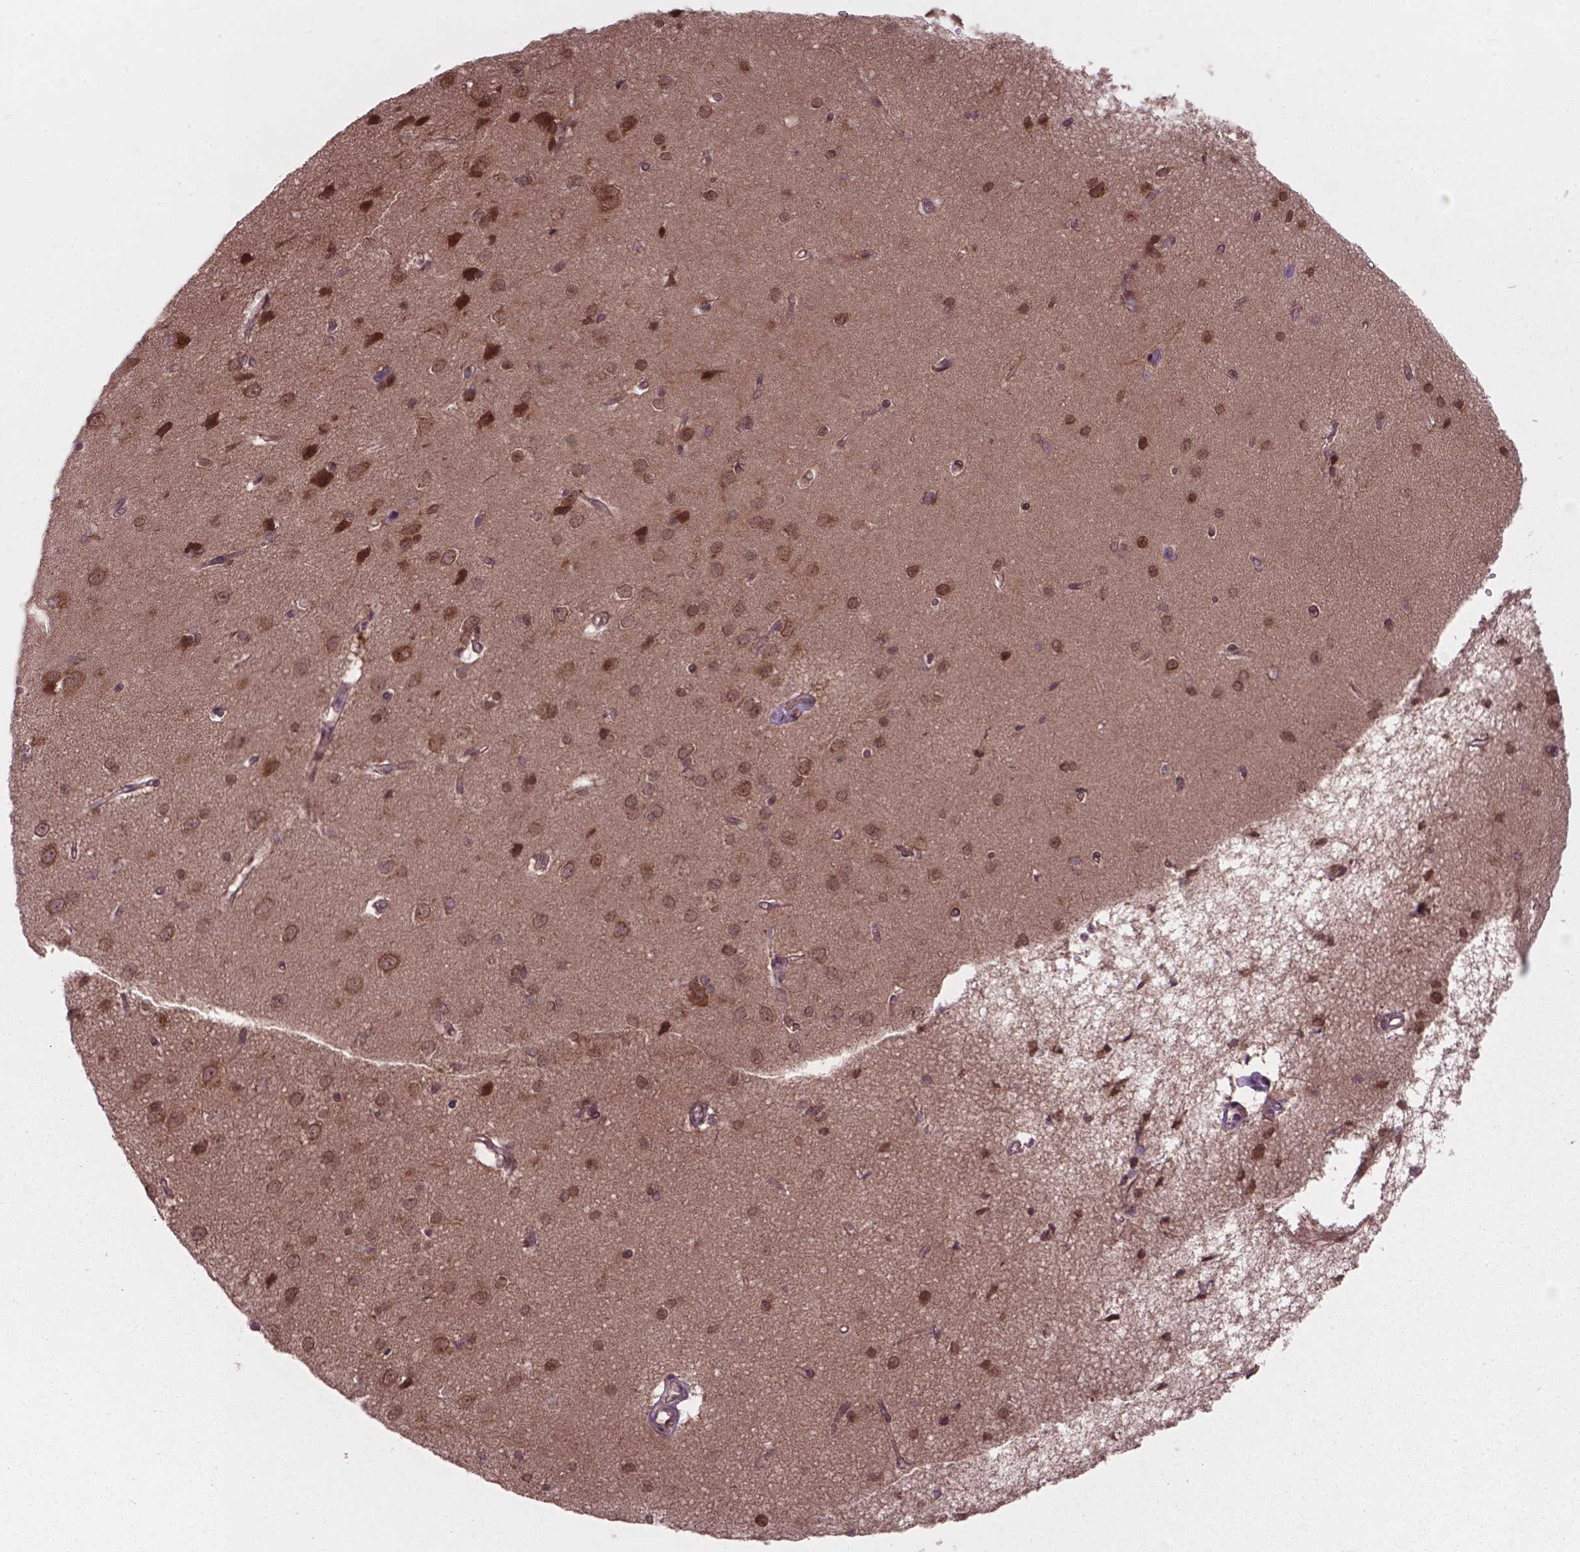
{"staining": {"intensity": "weak", "quantity": "25%-75%", "location": "cytoplasmic/membranous"}, "tissue": "cerebral cortex", "cell_type": "Endothelial cells", "image_type": "normal", "snomed": [{"axis": "morphology", "description": "Normal tissue, NOS"}, {"axis": "topography", "description": "Cerebral cortex"}], "caption": "Protein analysis of normal cerebral cortex exhibits weak cytoplasmic/membranous staining in about 25%-75% of endothelial cells. (brown staining indicates protein expression, while blue staining denotes nuclei).", "gene": "MRPL33", "patient": {"sex": "male", "age": 37}}